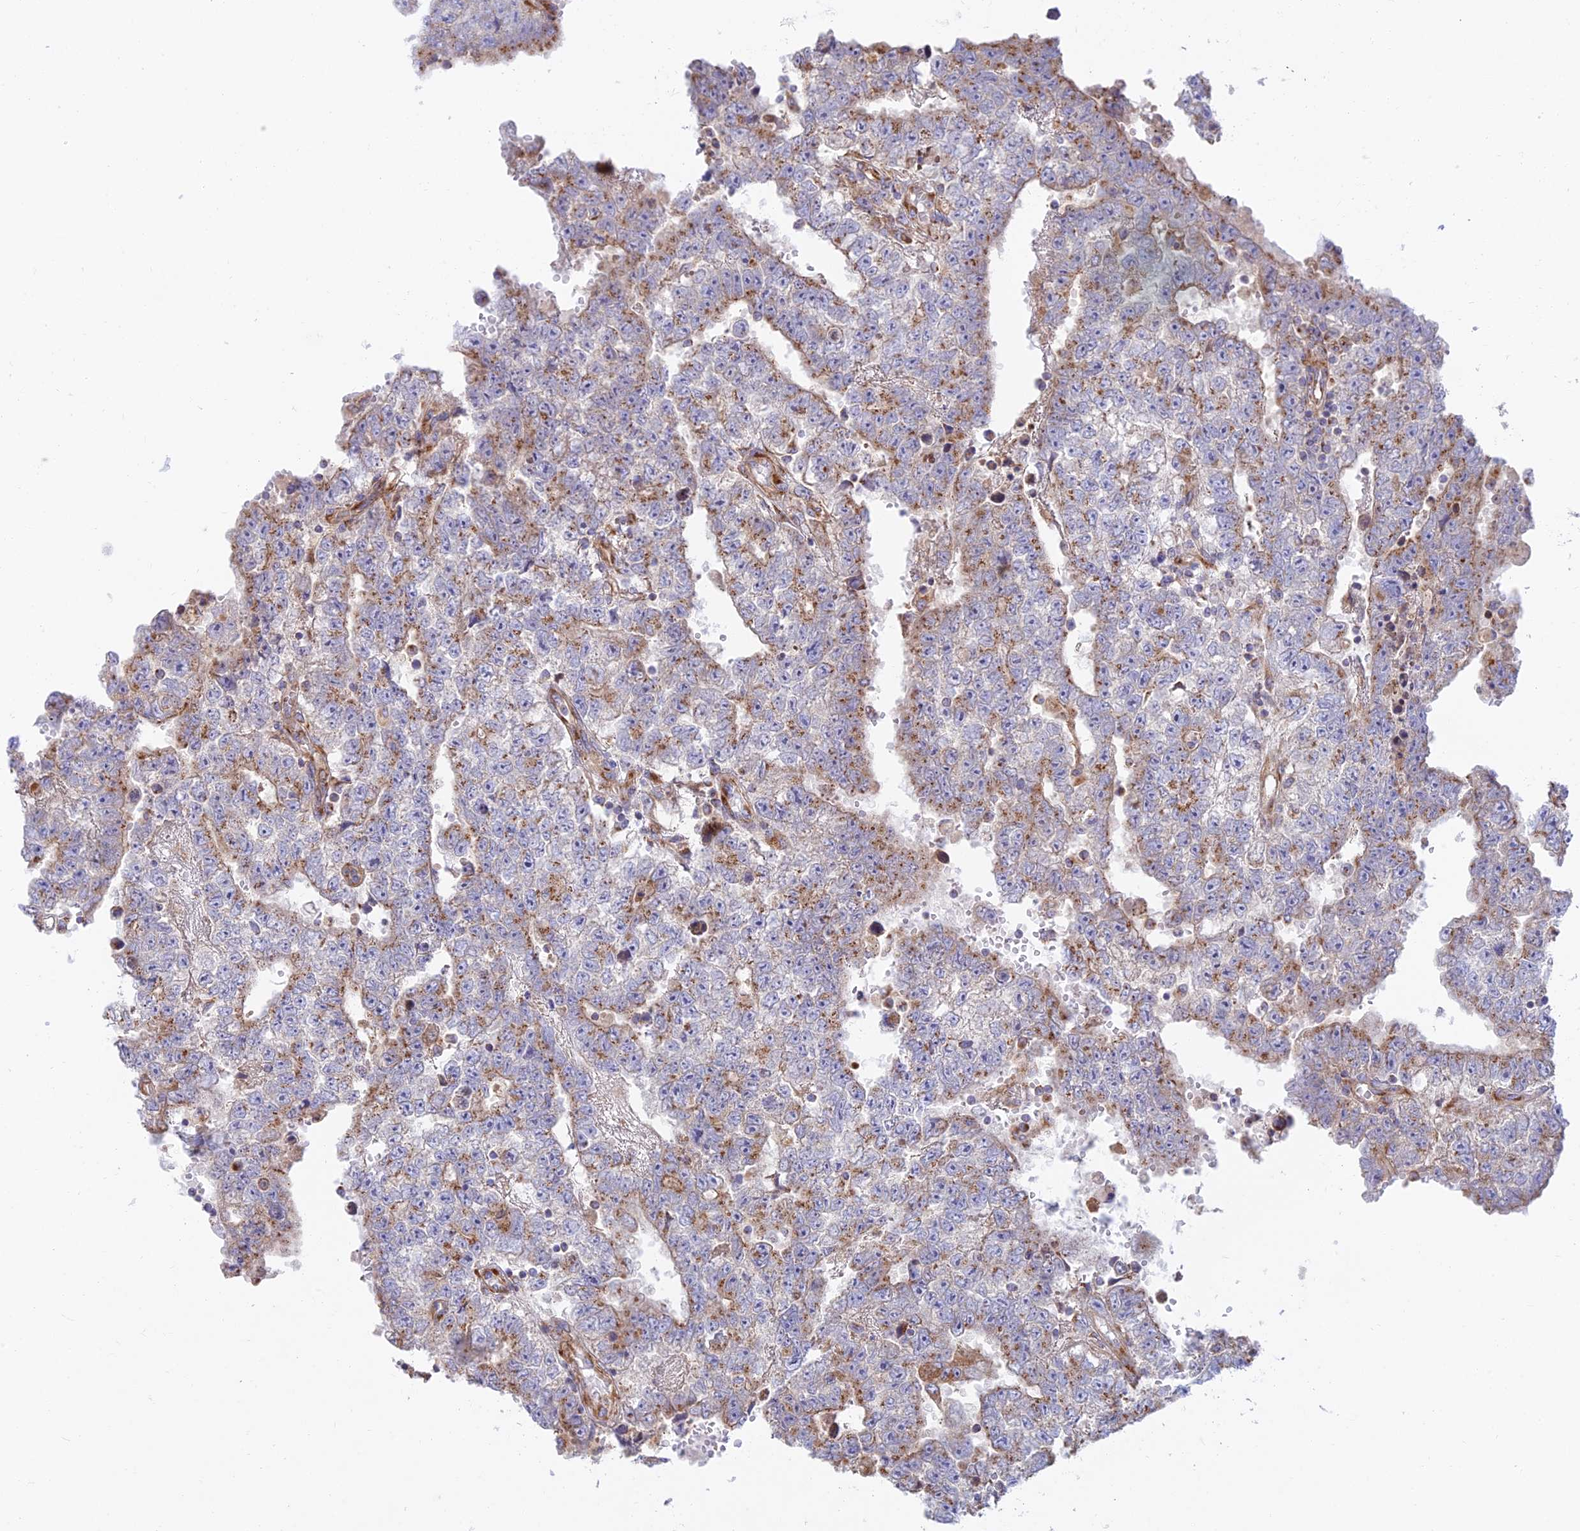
{"staining": {"intensity": "moderate", "quantity": "25%-75%", "location": "cytoplasmic/membranous"}, "tissue": "testis cancer", "cell_type": "Tumor cells", "image_type": "cancer", "snomed": [{"axis": "morphology", "description": "Carcinoma, Embryonal, NOS"}, {"axis": "topography", "description": "Testis"}], "caption": "A brown stain highlights moderate cytoplasmic/membranous staining of a protein in human testis embryonal carcinoma tumor cells.", "gene": "GOLGA3", "patient": {"sex": "male", "age": 25}}